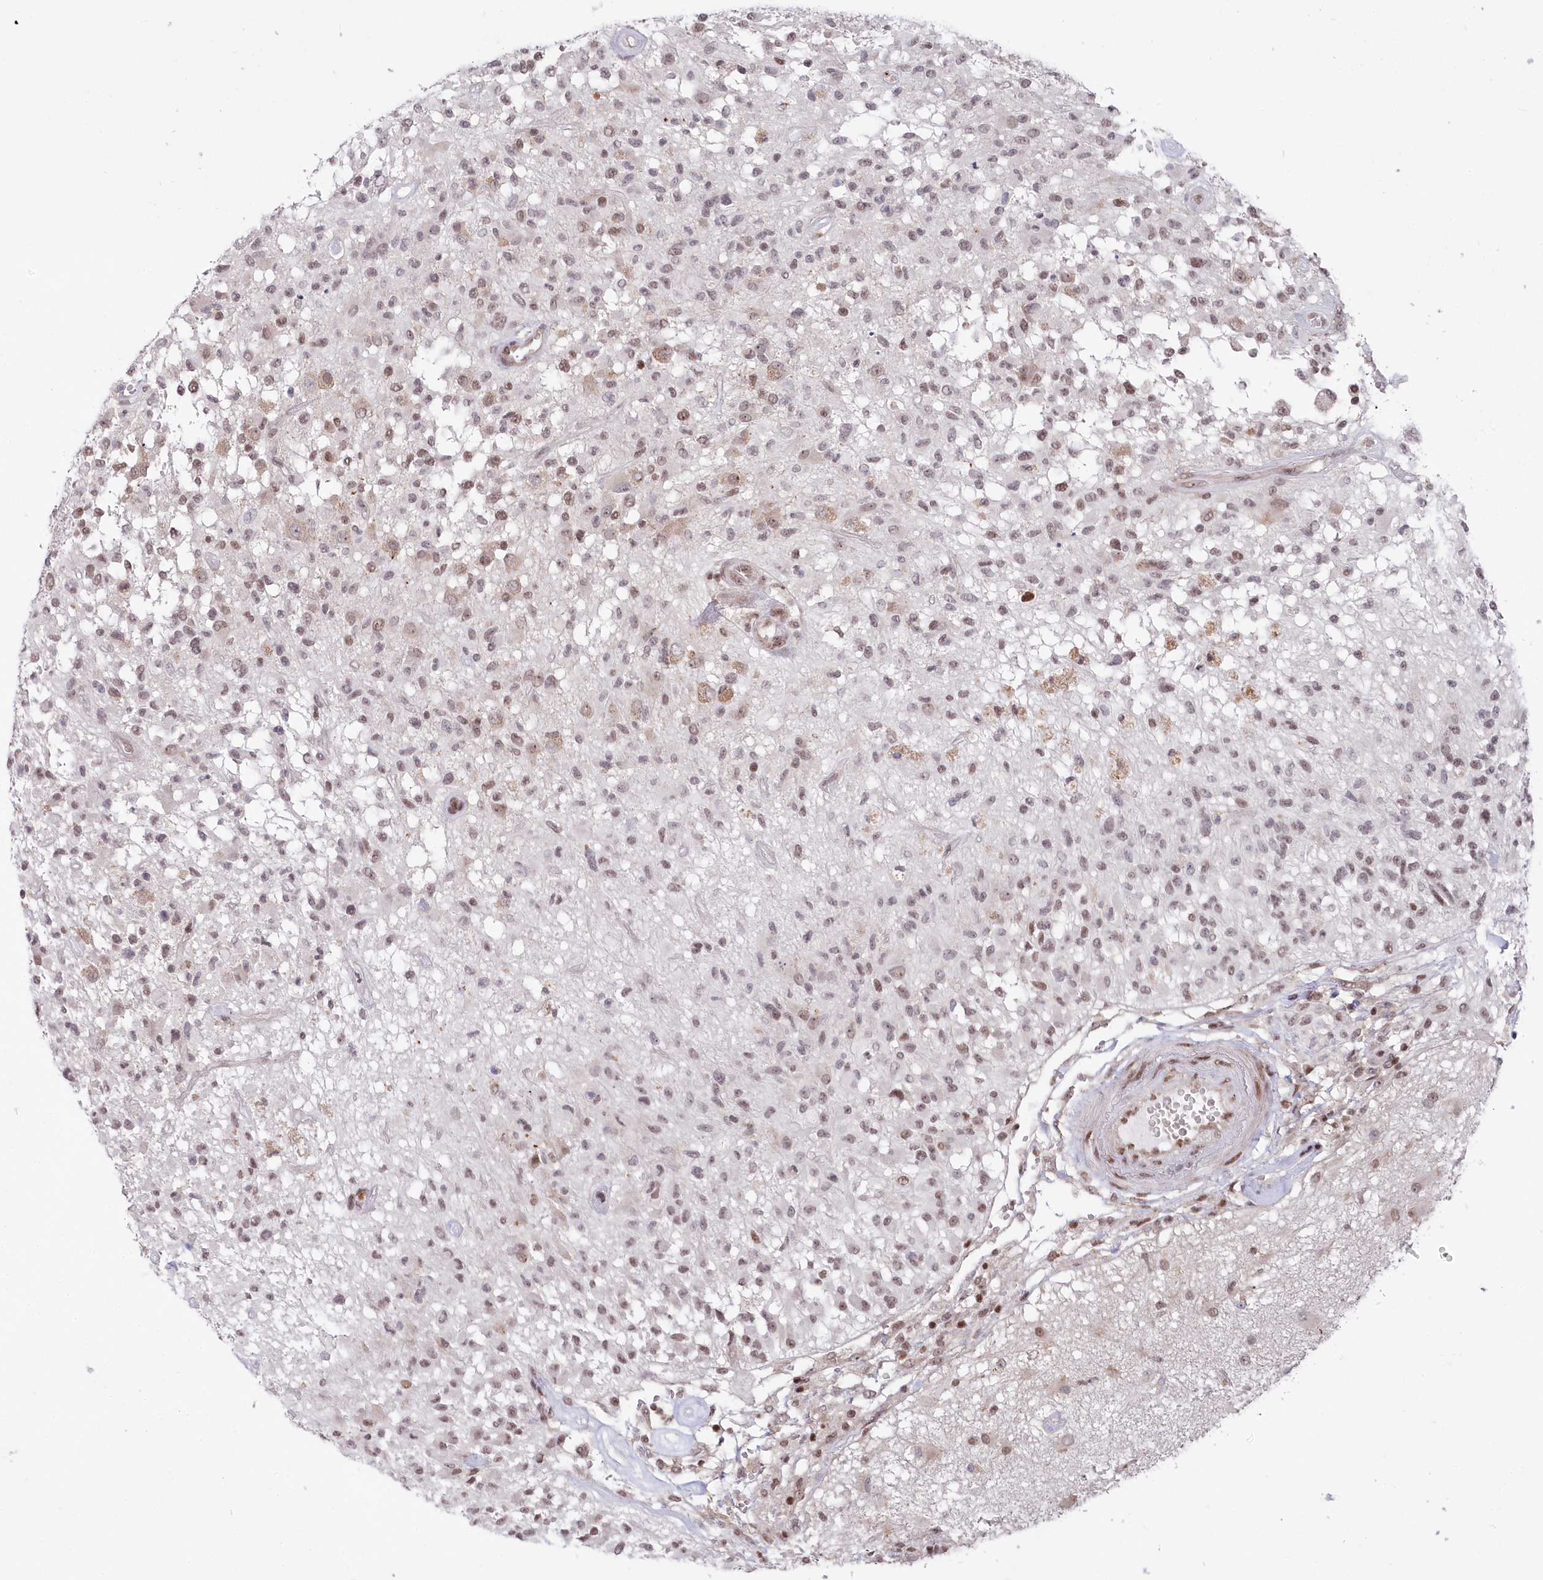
{"staining": {"intensity": "weak", "quantity": "<25%", "location": "nuclear"}, "tissue": "glioma", "cell_type": "Tumor cells", "image_type": "cancer", "snomed": [{"axis": "morphology", "description": "Glioma, malignant, High grade"}, {"axis": "morphology", "description": "Glioblastoma, NOS"}, {"axis": "topography", "description": "Brain"}], "caption": "Immunohistochemical staining of human glioblastoma demonstrates no significant expression in tumor cells.", "gene": "CGGBP1", "patient": {"sex": "male", "age": 60}}